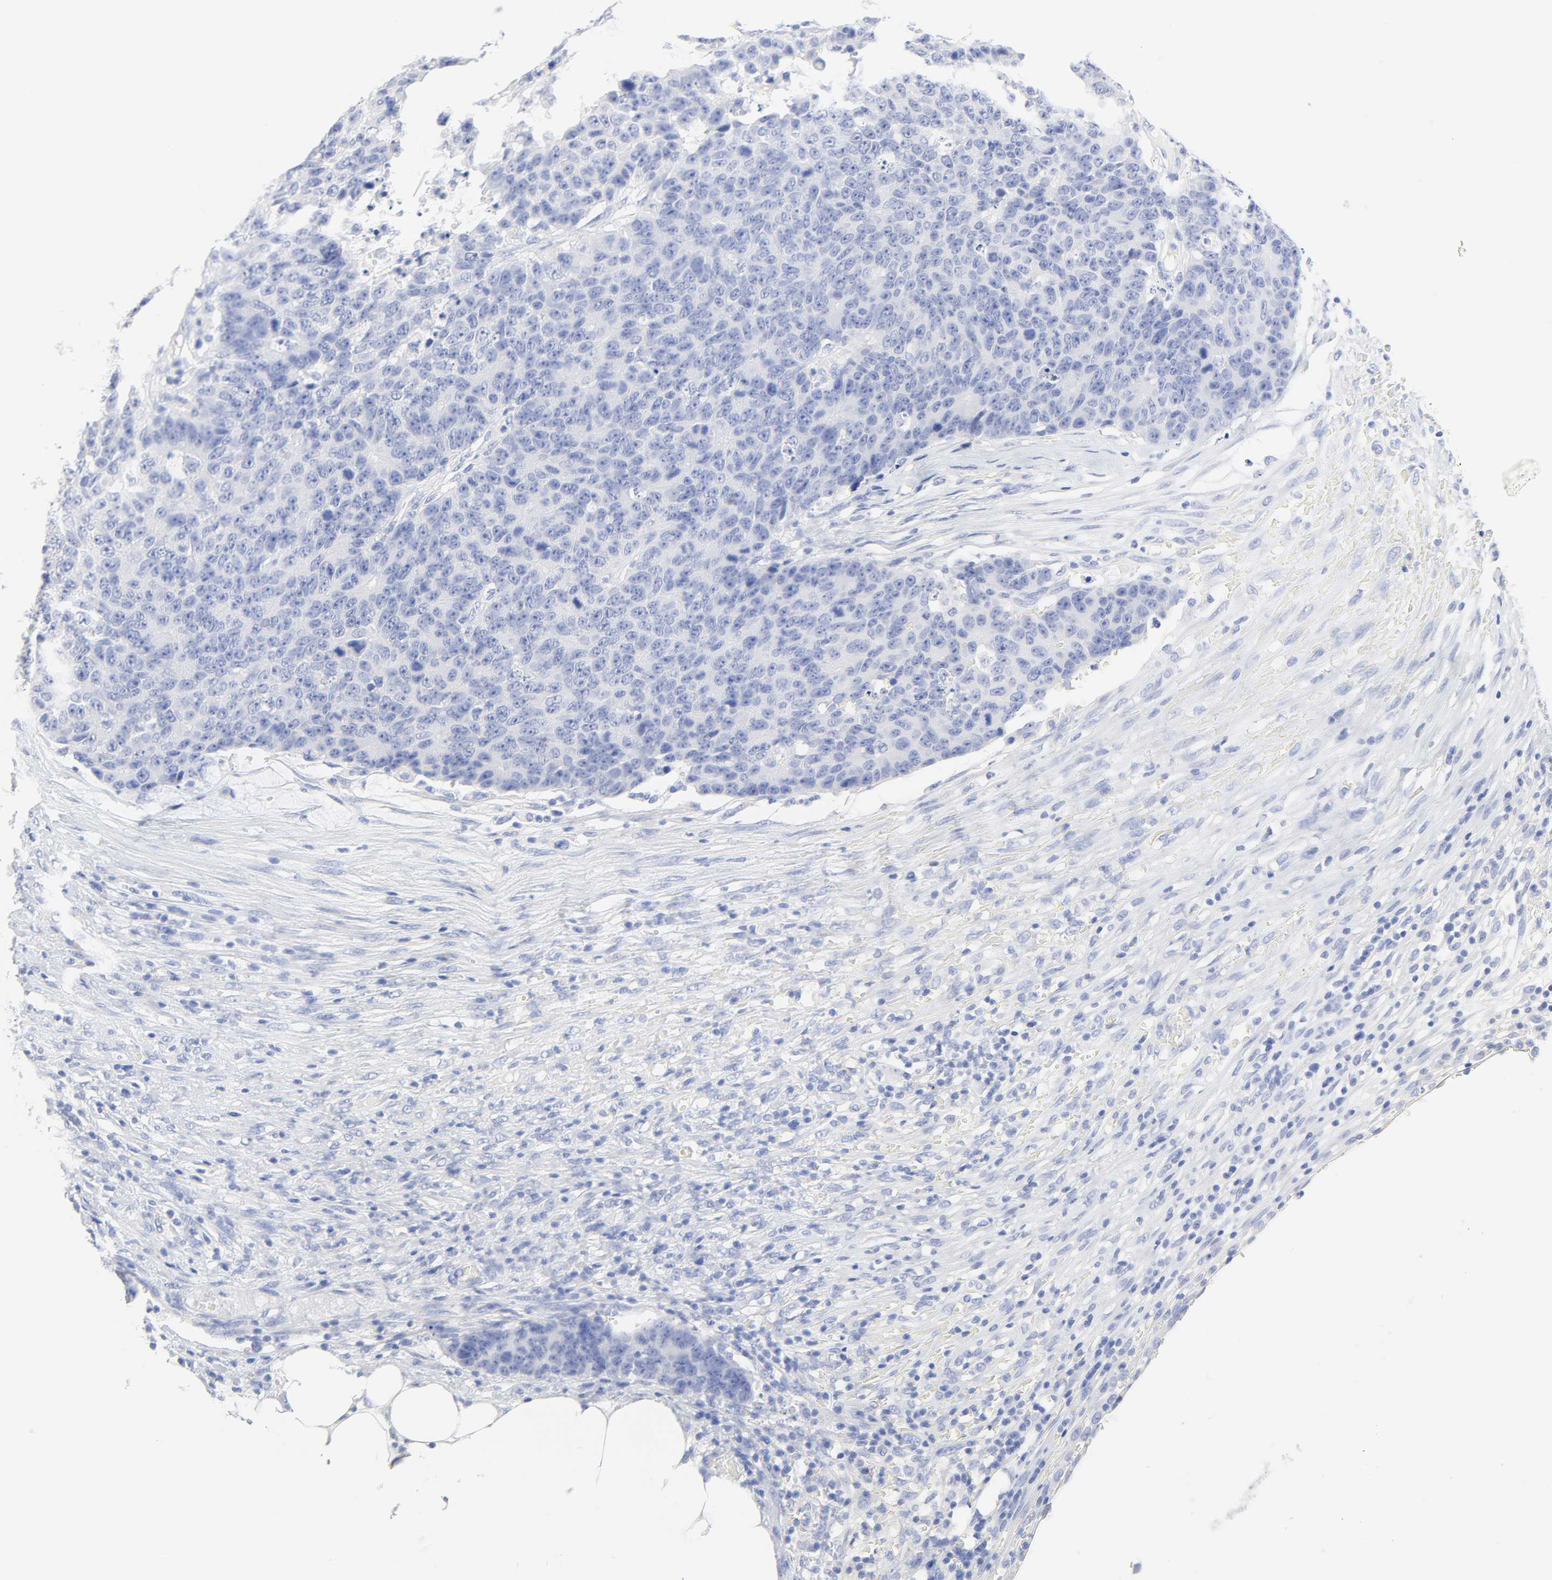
{"staining": {"intensity": "negative", "quantity": "none", "location": "none"}, "tissue": "colorectal cancer", "cell_type": "Tumor cells", "image_type": "cancer", "snomed": [{"axis": "morphology", "description": "Adenocarcinoma, NOS"}, {"axis": "topography", "description": "Colon"}], "caption": "Histopathology image shows no protein positivity in tumor cells of colorectal adenocarcinoma tissue. (DAB (3,3'-diaminobenzidine) immunohistochemistry visualized using brightfield microscopy, high magnification).", "gene": "SLCO1B3", "patient": {"sex": "female", "age": 86}}